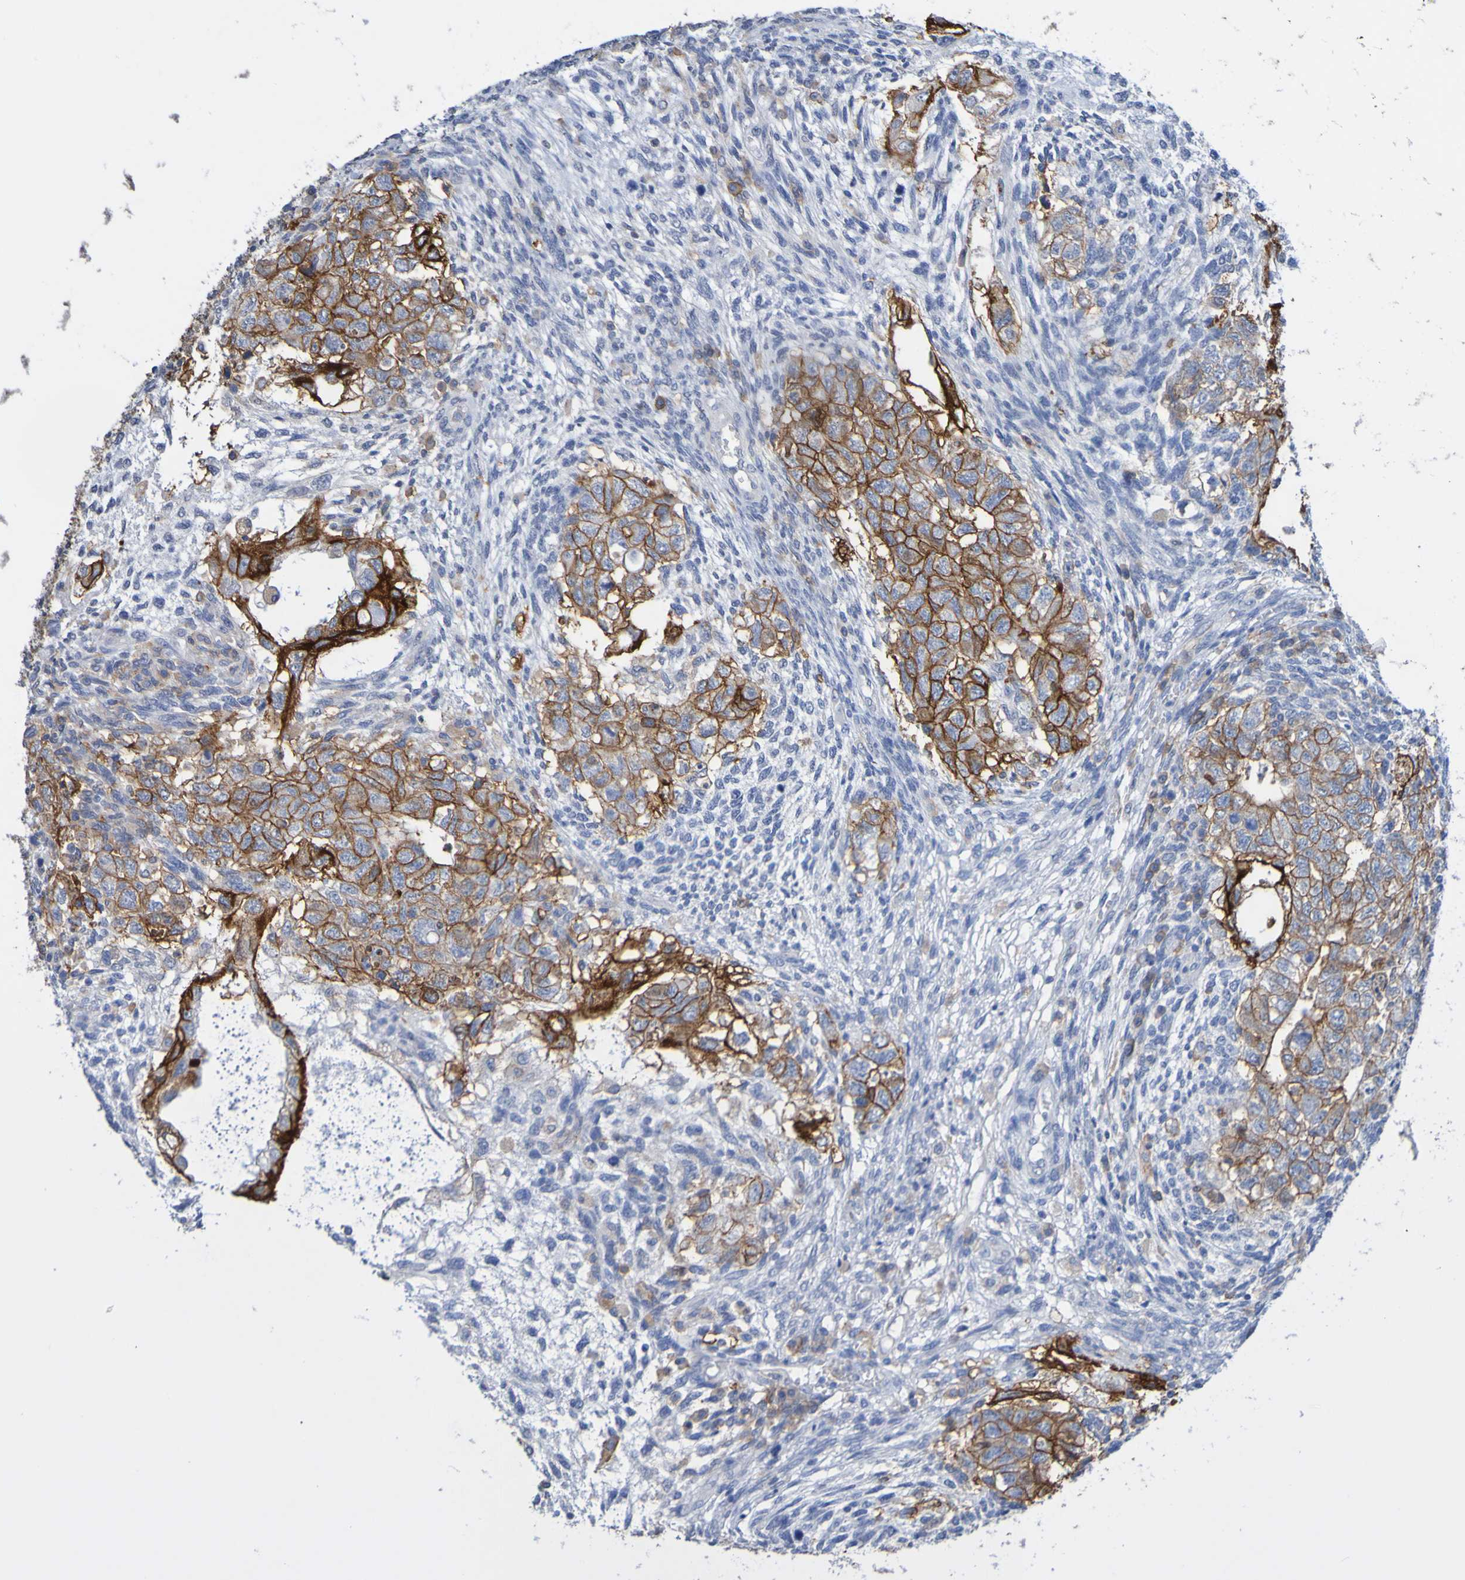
{"staining": {"intensity": "moderate", "quantity": ">75%", "location": "cytoplasmic/membranous"}, "tissue": "testis cancer", "cell_type": "Tumor cells", "image_type": "cancer", "snomed": [{"axis": "morphology", "description": "Normal tissue, NOS"}, {"axis": "morphology", "description": "Carcinoma, Embryonal, NOS"}, {"axis": "topography", "description": "Testis"}], "caption": "Embryonal carcinoma (testis) stained for a protein (brown) displays moderate cytoplasmic/membranous positive positivity in about >75% of tumor cells.", "gene": "SLC3A2", "patient": {"sex": "male", "age": 36}}